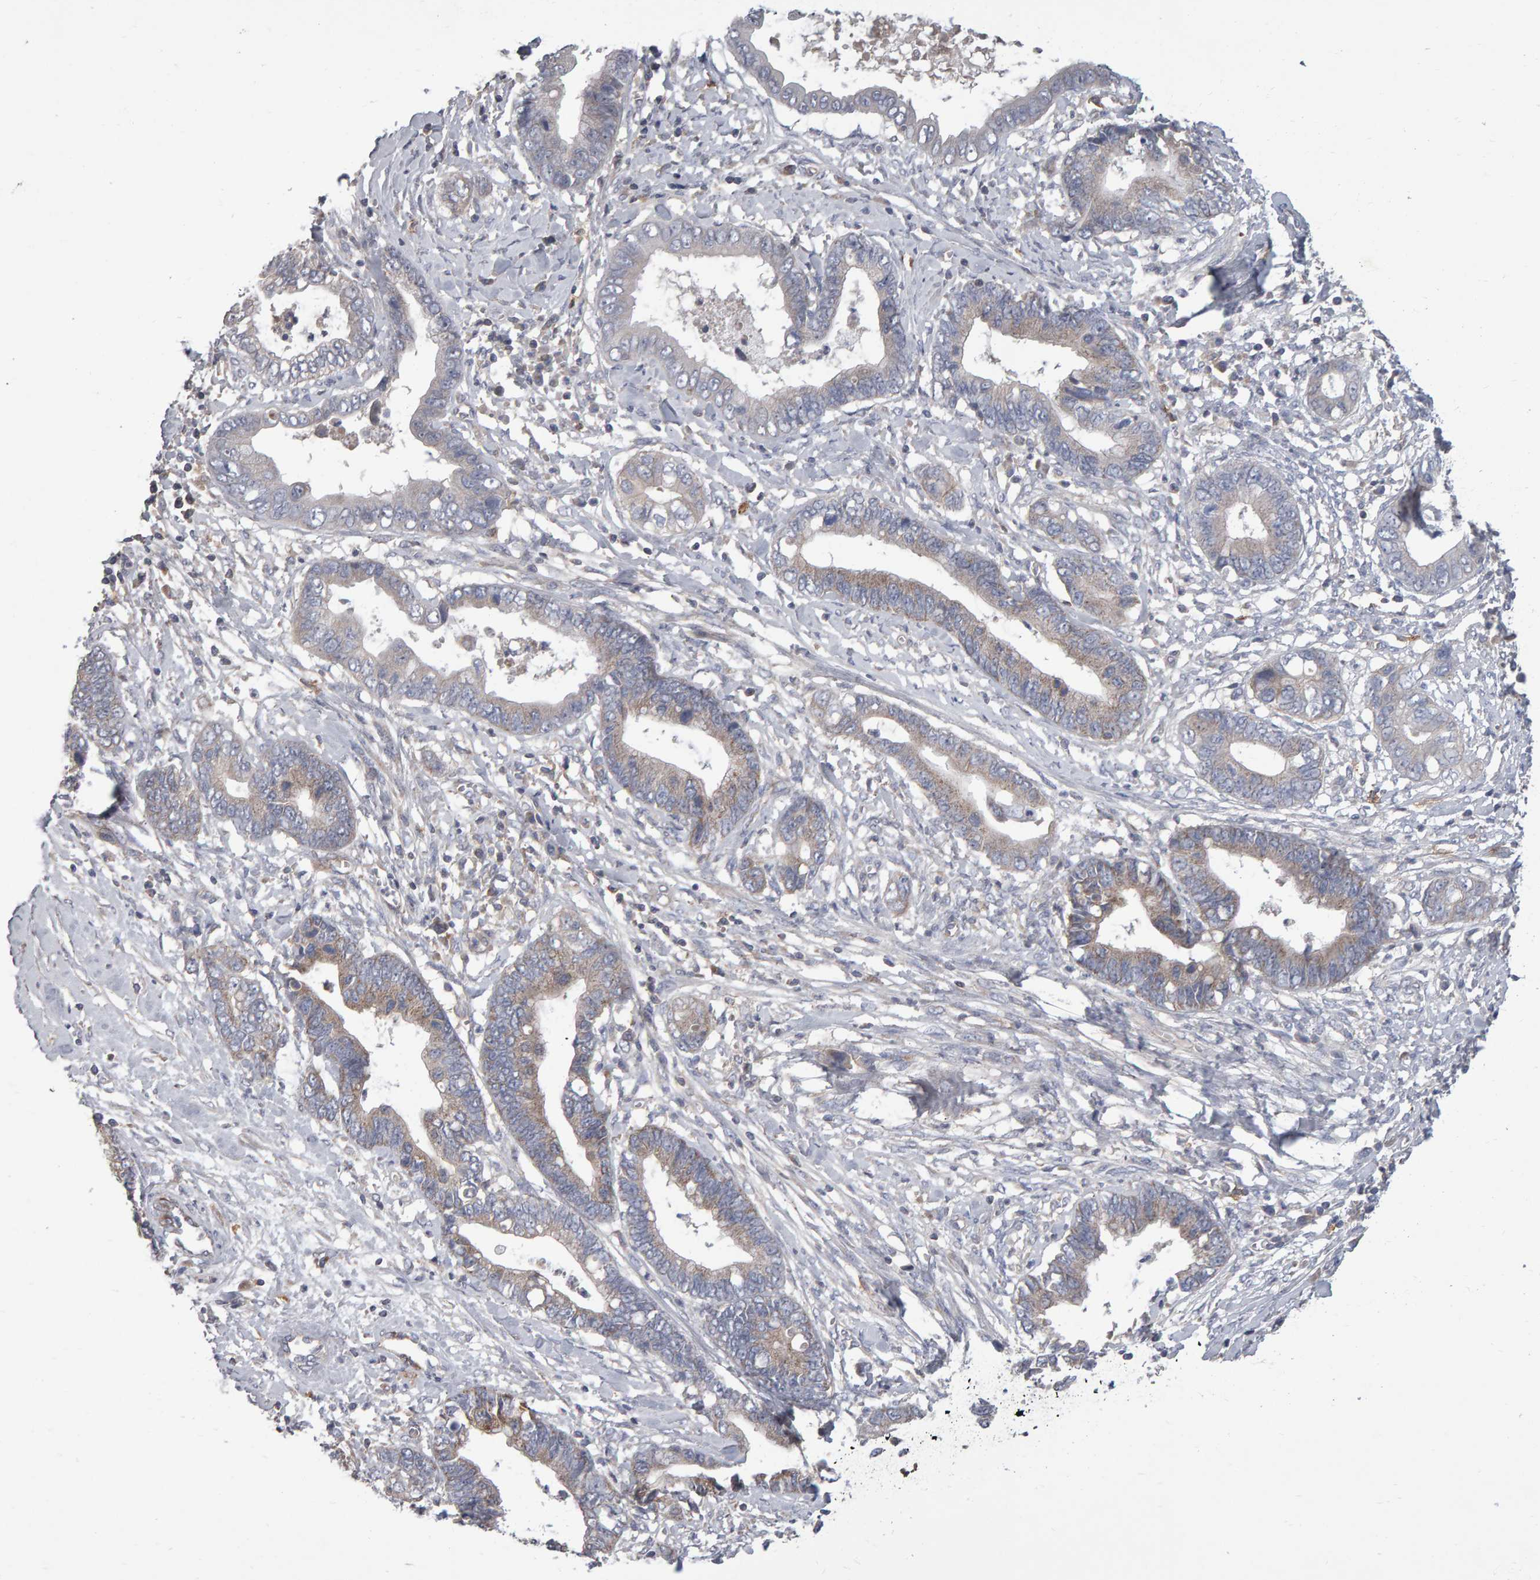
{"staining": {"intensity": "weak", "quantity": "<25%", "location": "cytoplasmic/membranous"}, "tissue": "cervical cancer", "cell_type": "Tumor cells", "image_type": "cancer", "snomed": [{"axis": "morphology", "description": "Adenocarcinoma, NOS"}, {"axis": "topography", "description": "Cervix"}], "caption": "Immunohistochemistry (IHC) of adenocarcinoma (cervical) shows no expression in tumor cells.", "gene": "PGS1", "patient": {"sex": "female", "age": 44}}